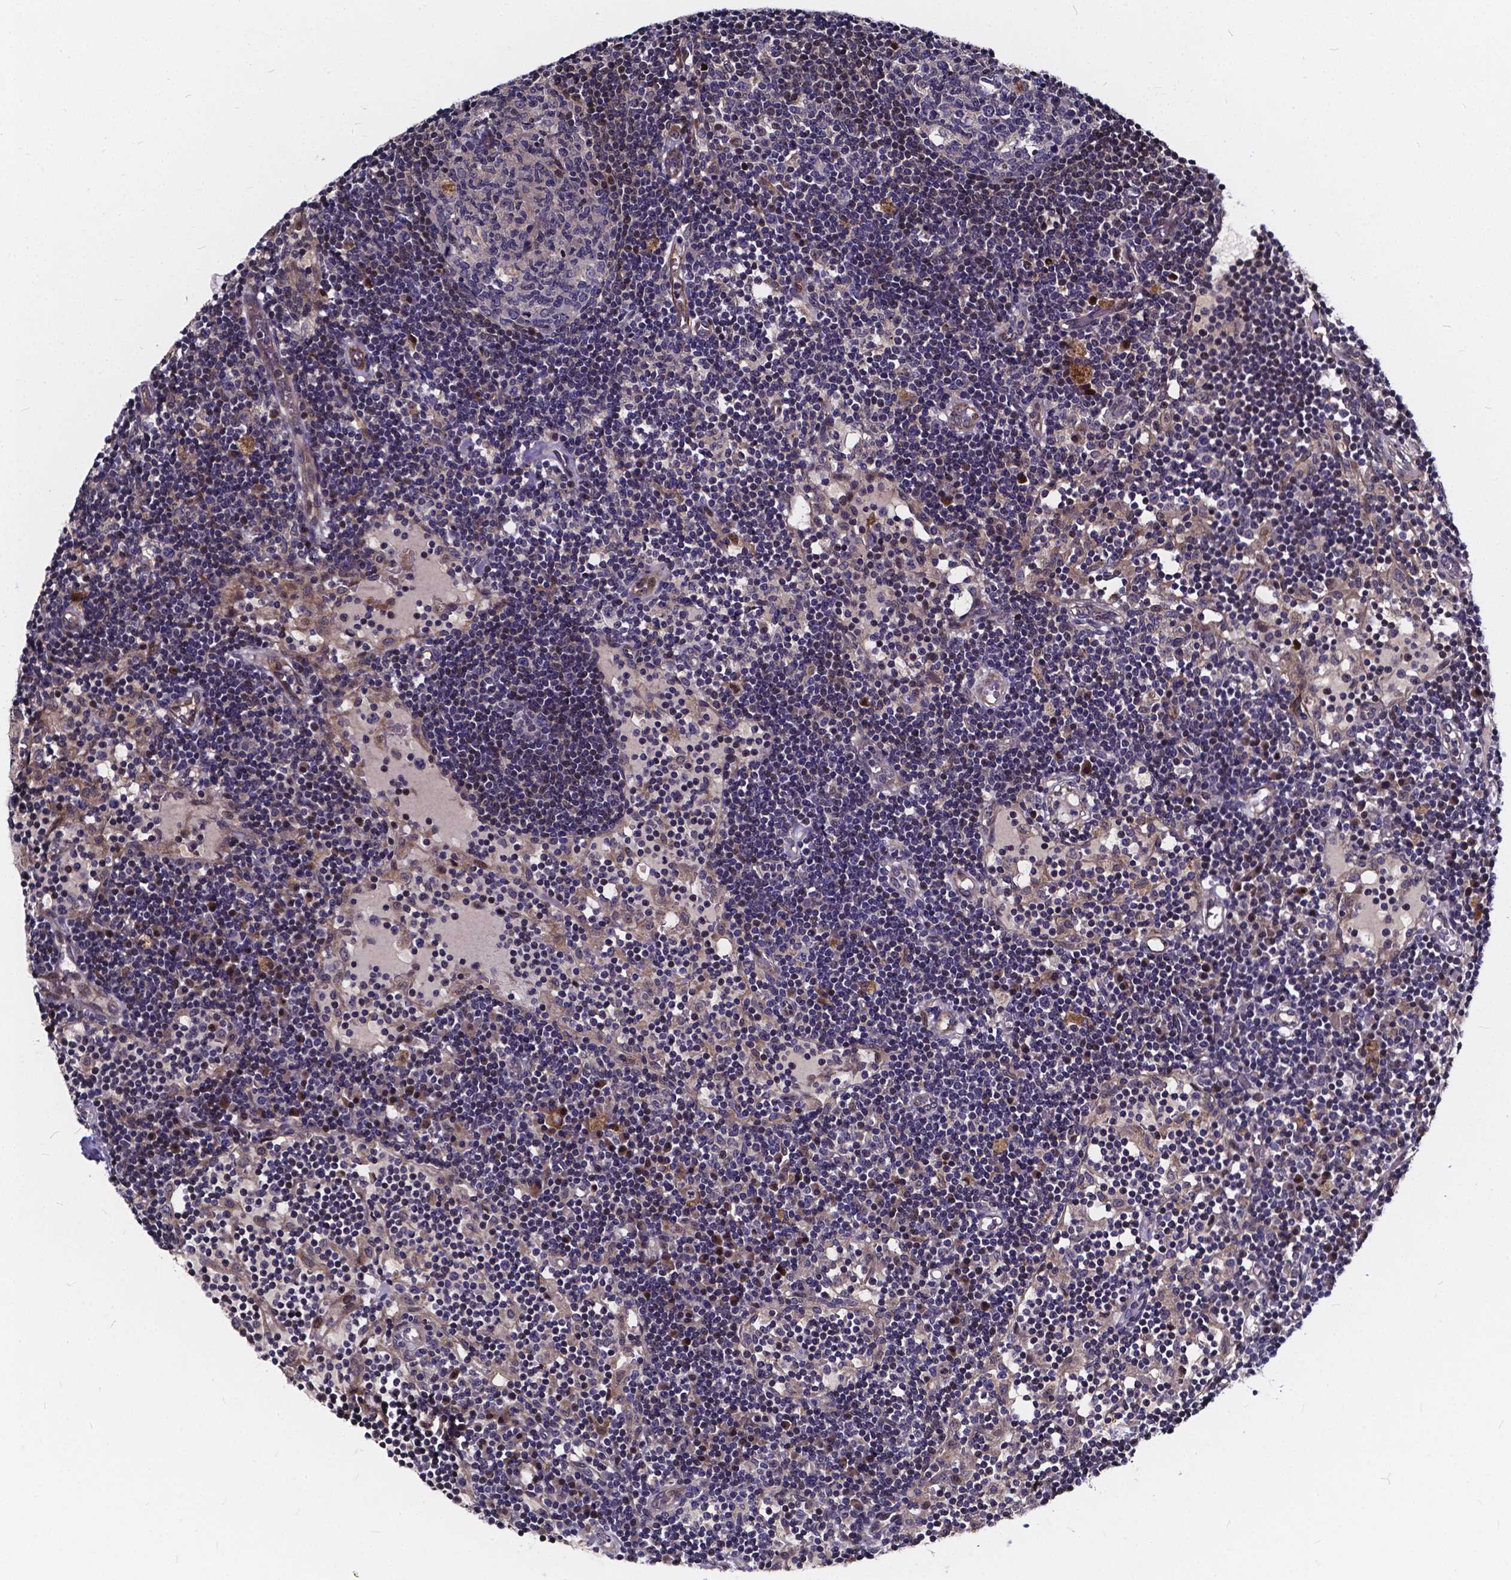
{"staining": {"intensity": "negative", "quantity": "none", "location": "none"}, "tissue": "lymph node", "cell_type": "Germinal center cells", "image_type": "normal", "snomed": [{"axis": "morphology", "description": "Normal tissue, NOS"}, {"axis": "topography", "description": "Lymph node"}], "caption": "Immunohistochemistry histopathology image of normal lymph node: lymph node stained with DAB shows no significant protein positivity in germinal center cells. Brightfield microscopy of immunohistochemistry (IHC) stained with DAB (brown) and hematoxylin (blue), captured at high magnification.", "gene": "SOWAHA", "patient": {"sex": "female", "age": 72}}